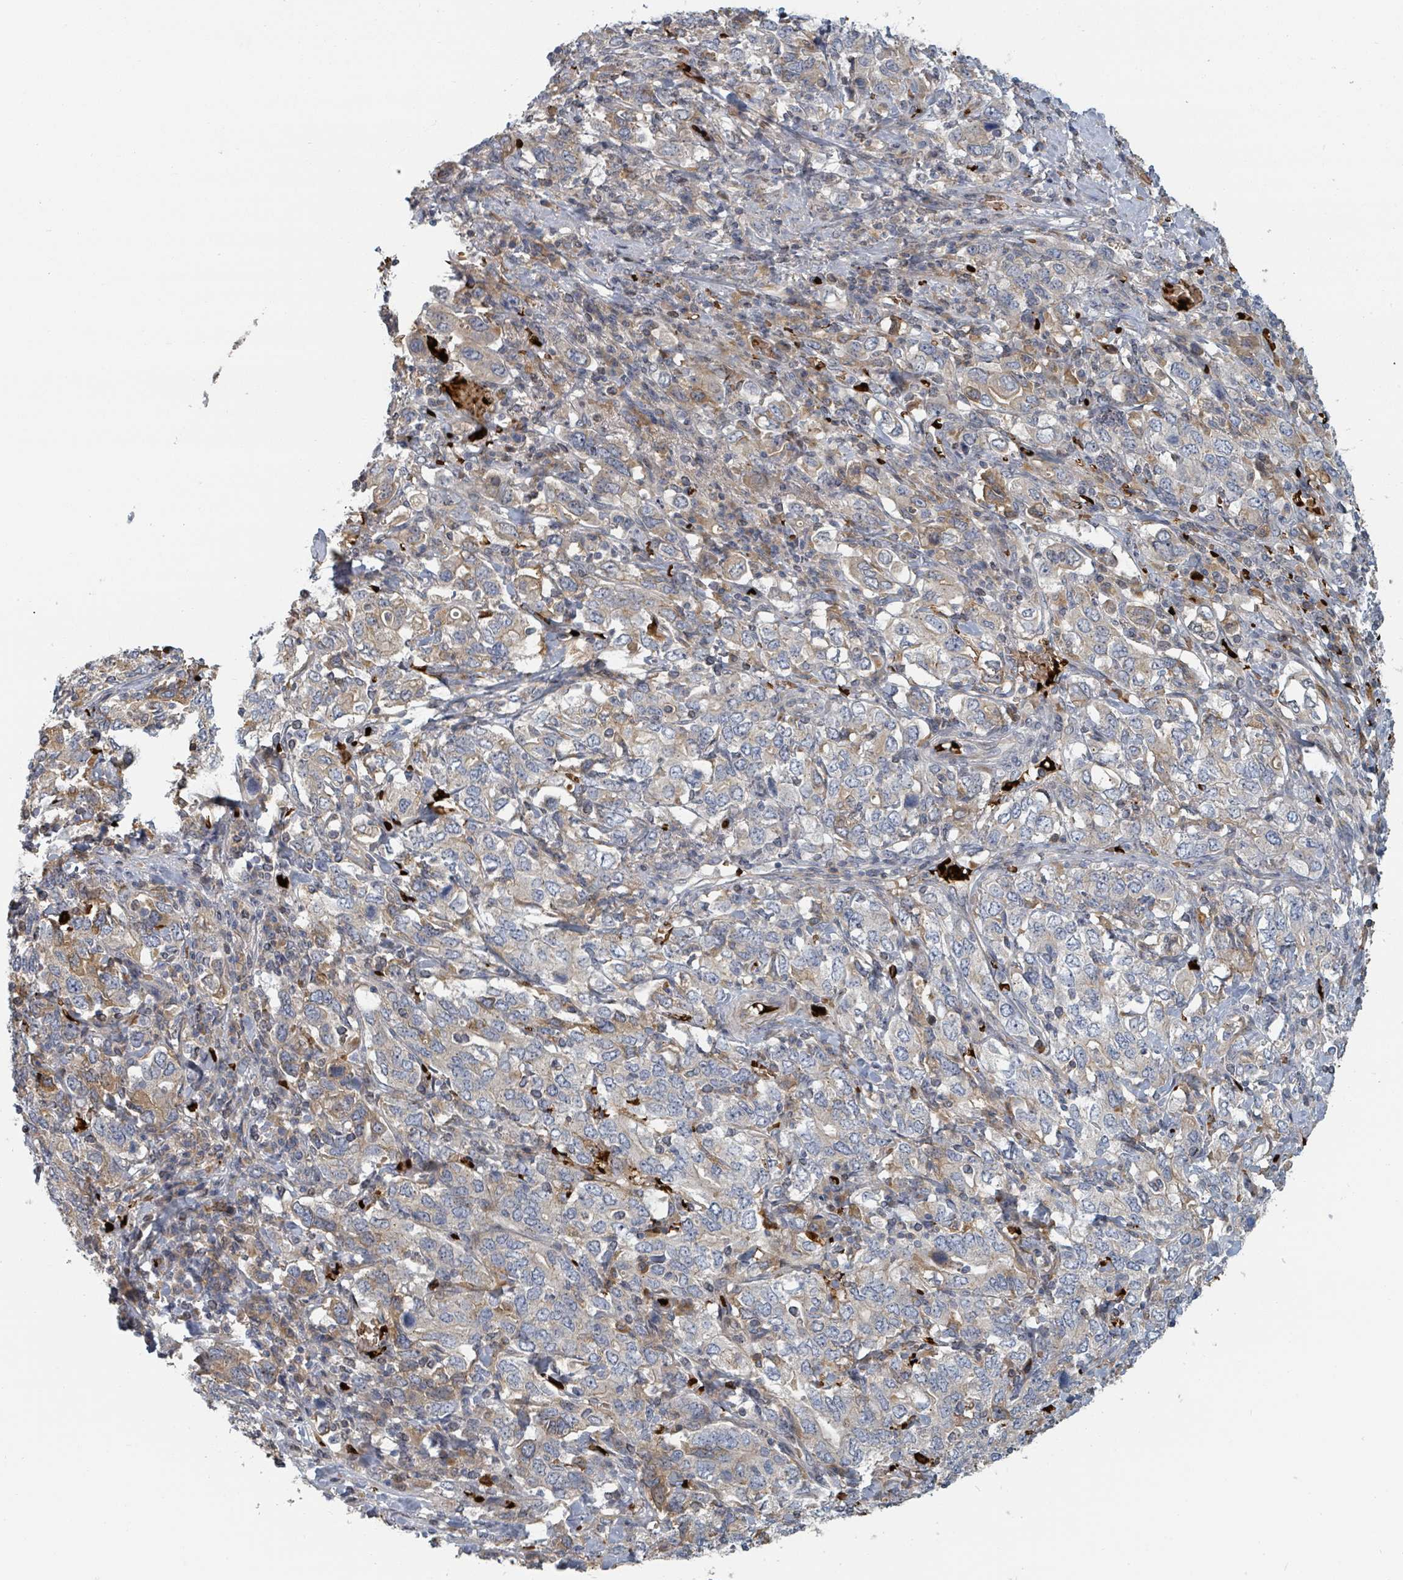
{"staining": {"intensity": "negative", "quantity": "none", "location": "none"}, "tissue": "stomach cancer", "cell_type": "Tumor cells", "image_type": "cancer", "snomed": [{"axis": "morphology", "description": "Adenocarcinoma, NOS"}, {"axis": "topography", "description": "Stomach, upper"}, {"axis": "topography", "description": "Stomach"}], "caption": "Tumor cells are negative for protein expression in human adenocarcinoma (stomach). (DAB (3,3'-diaminobenzidine) immunohistochemistry with hematoxylin counter stain).", "gene": "TRPC4AP", "patient": {"sex": "male", "age": 62}}